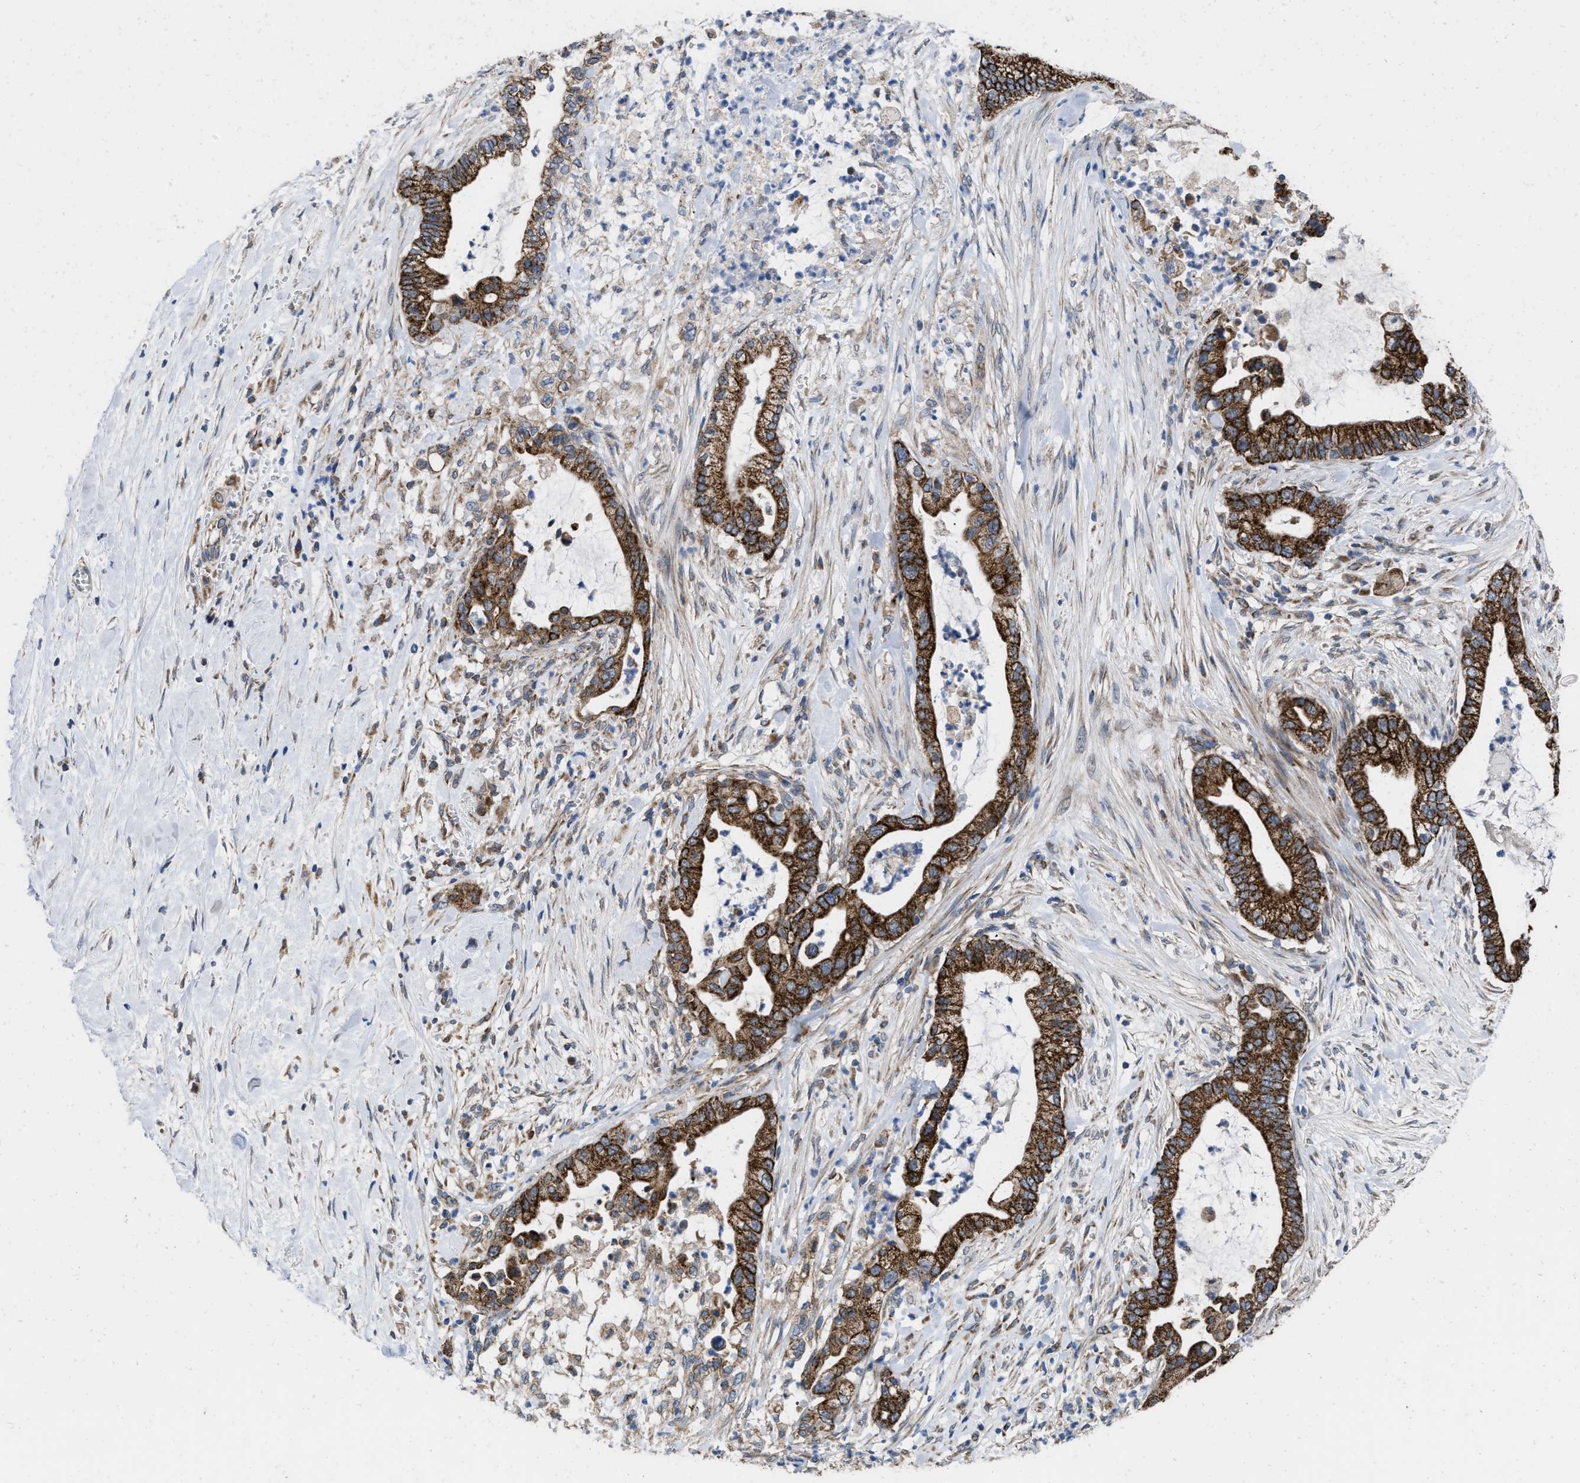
{"staining": {"intensity": "strong", "quantity": ">75%", "location": "cytoplasmic/membranous"}, "tissue": "pancreatic cancer", "cell_type": "Tumor cells", "image_type": "cancer", "snomed": [{"axis": "morphology", "description": "Adenocarcinoma, NOS"}, {"axis": "topography", "description": "Pancreas"}], "caption": "Immunohistochemical staining of pancreatic cancer (adenocarcinoma) exhibits high levels of strong cytoplasmic/membranous positivity in about >75% of tumor cells.", "gene": "AKAP1", "patient": {"sex": "male", "age": 69}}